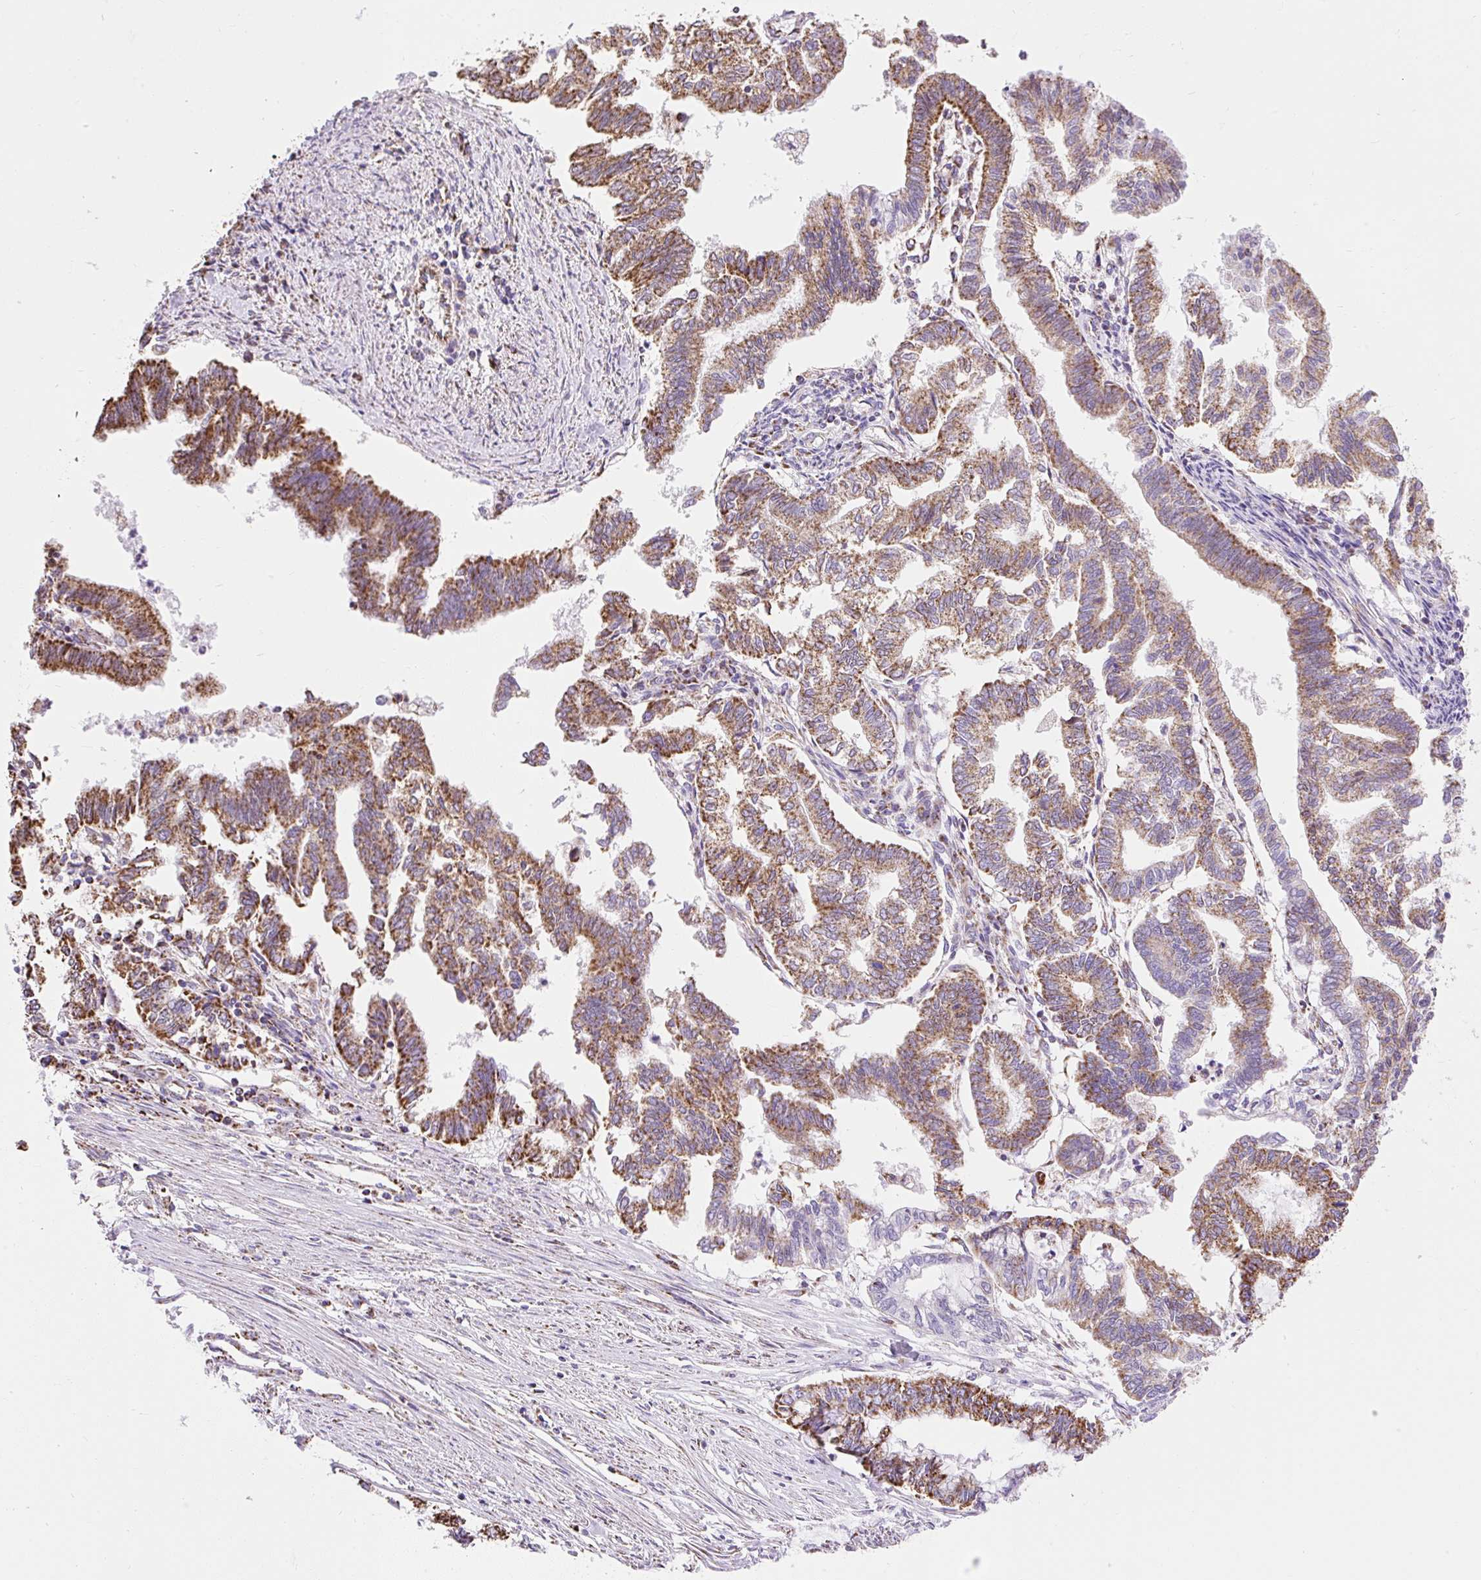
{"staining": {"intensity": "strong", "quantity": ">75%", "location": "cytoplasmic/membranous"}, "tissue": "endometrial cancer", "cell_type": "Tumor cells", "image_type": "cancer", "snomed": [{"axis": "morphology", "description": "Adenocarcinoma, NOS"}, {"axis": "topography", "description": "Endometrium"}], "caption": "The immunohistochemical stain labels strong cytoplasmic/membranous positivity in tumor cells of adenocarcinoma (endometrial) tissue.", "gene": "DAAM2", "patient": {"sex": "female", "age": 79}}